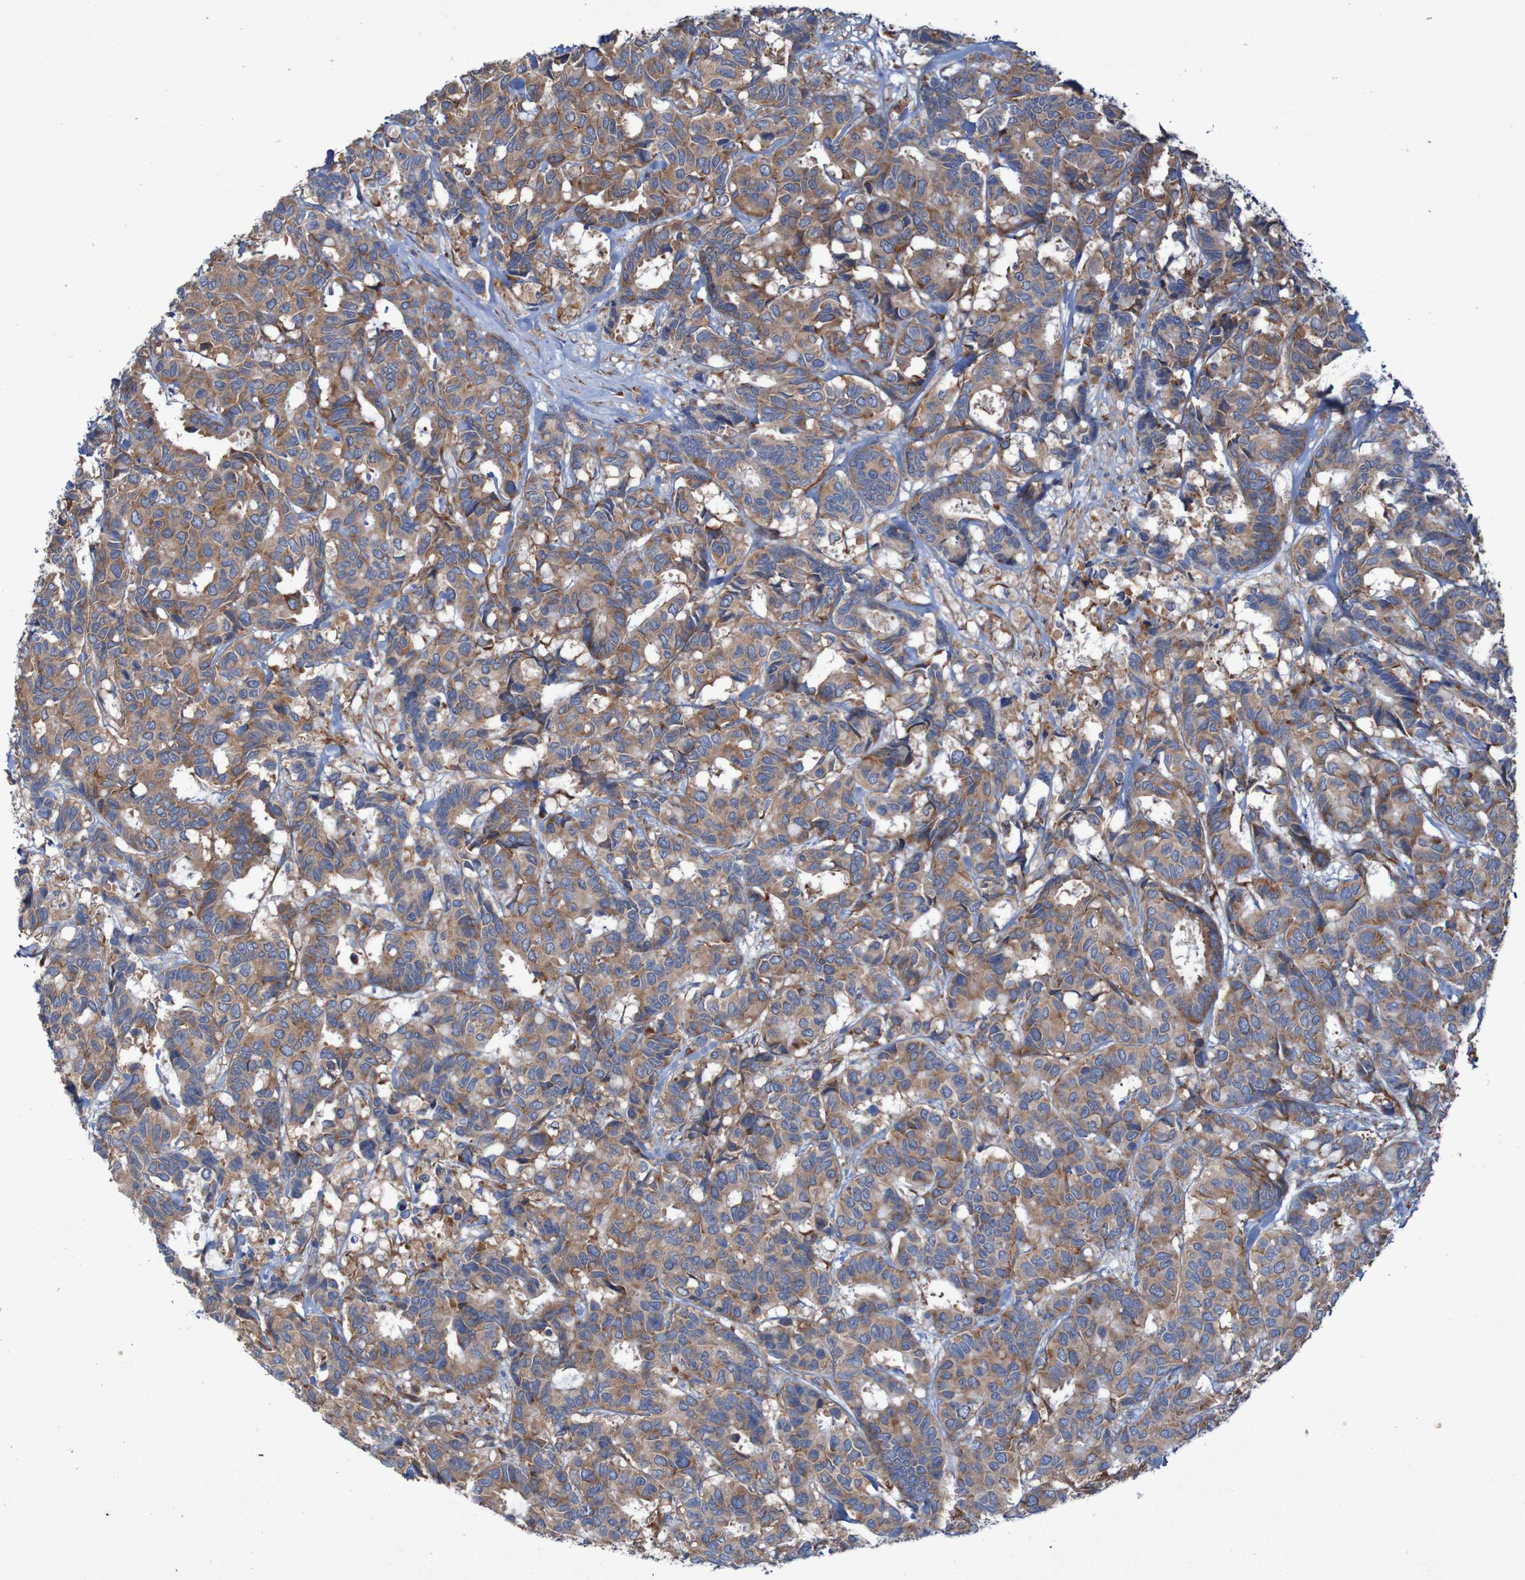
{"staining": {"intensity": "moderate", "quantity": ">75%", "location": "cytoplasmic/membranous"}, "tissue": "breast cancer", "cell_type": "Tumor cells", "image_type": "cancer", "snomed": [{"axis": "morphology", "description": "Duct carcinoma"}, {"axis": "topography", "description": "Breast"}], "caption": "An IHC micrograph of tumor tissue is shown. Protein staining in brown shows moderate cytoplasmic/membranous positivity in breast cancer within tumor cells.", "gene": "RPL10", "patient": {"sex": "female", "age": 87}}